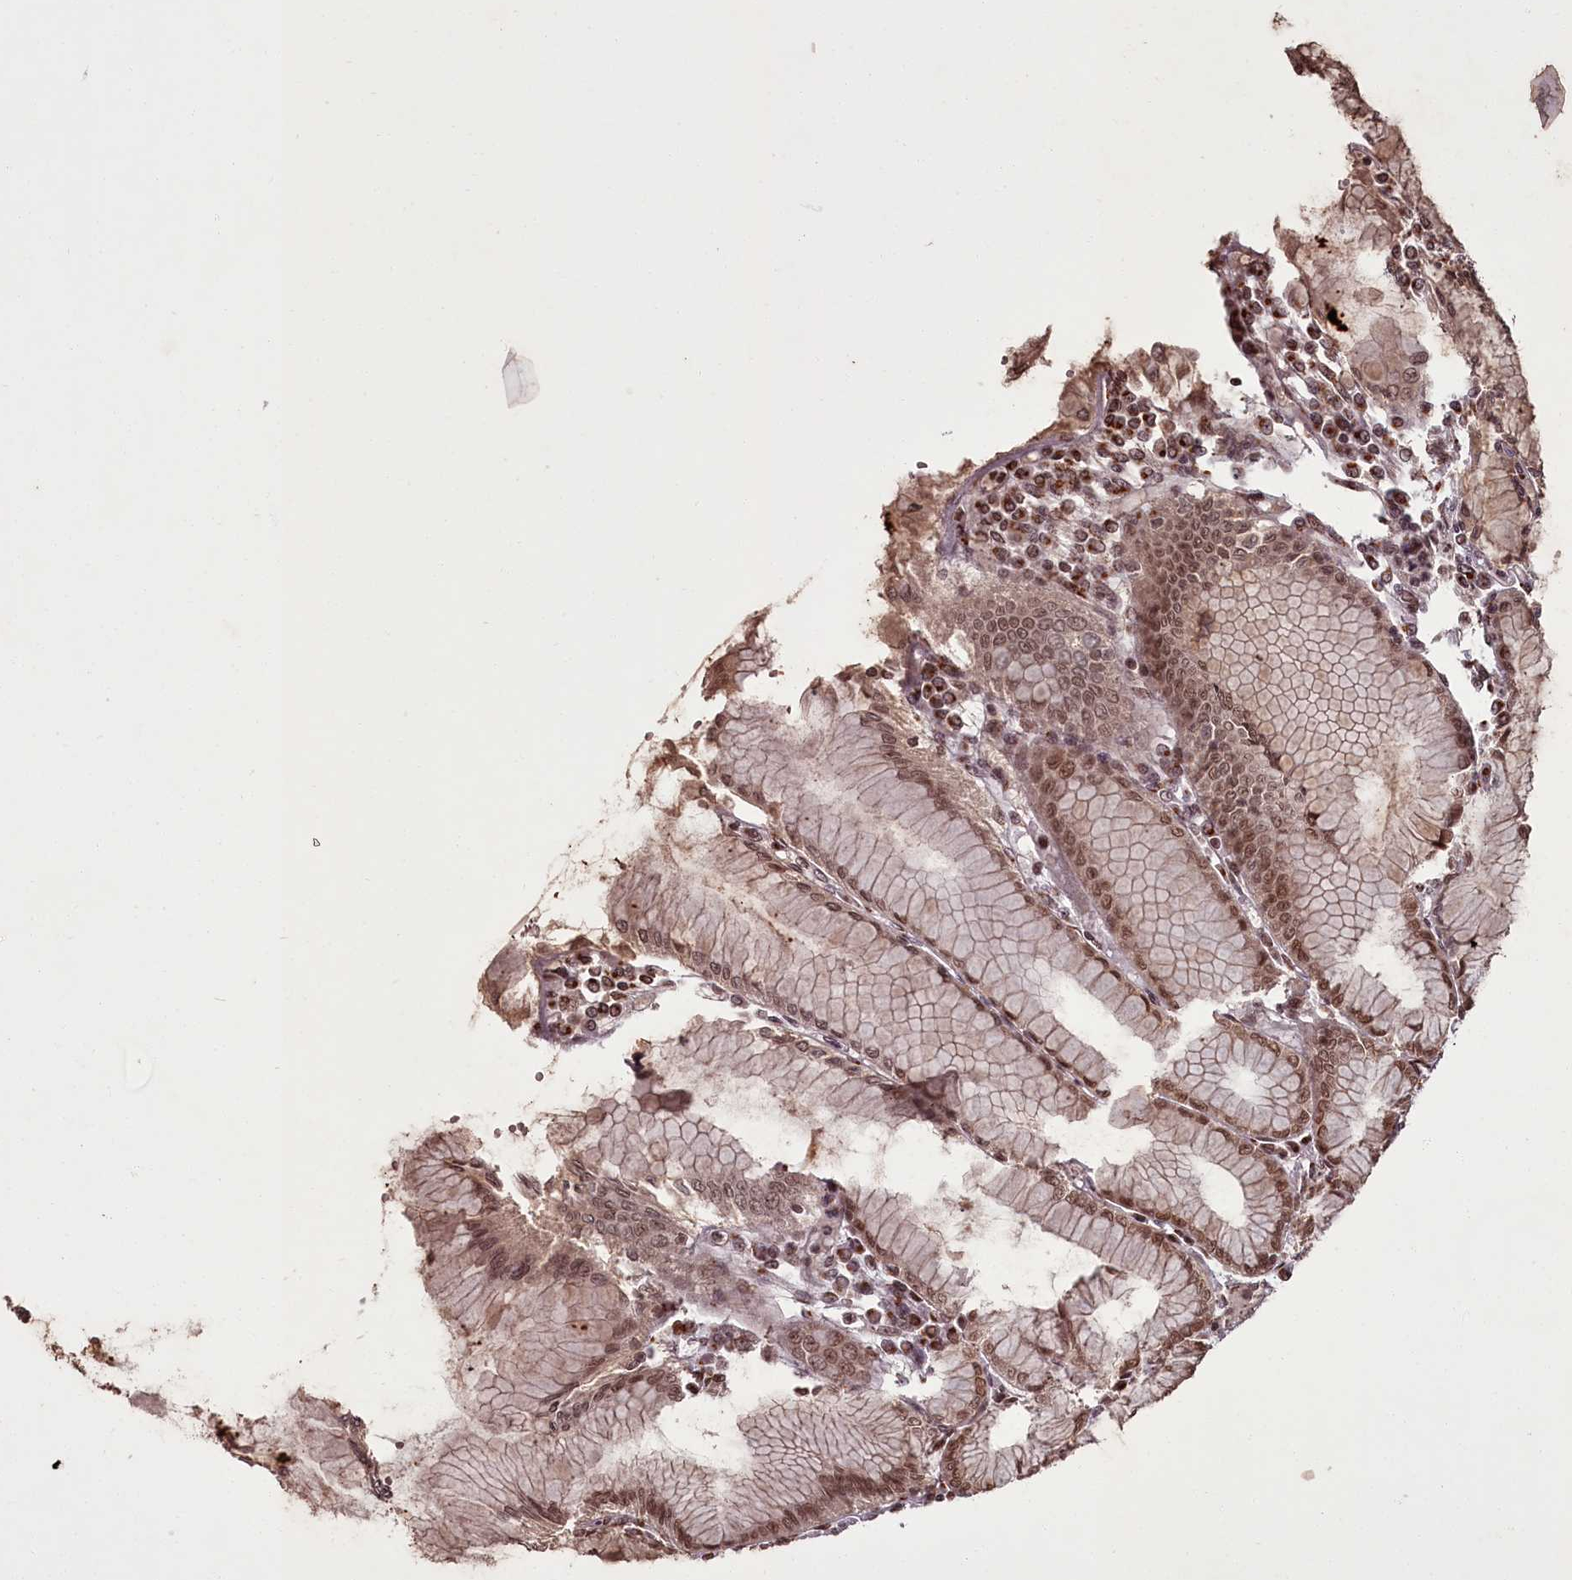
{"staining": {"intensity": "moderate", "quantity": ">75%", "location": "cytoplasmic/membranous,nuclear"}, "tissue": "stomach", "cell_type": "Glandular cells", "image_type": "normal", "snomed": [{"axis": "morphology", "description": "Normal tissue, NOS"}, {"axis": "topography", "description": "Stomach"}], "caption": "IHC staining of normal stomach, which exhibits medium levels of moderate cytoplasmic/membranous,nuclear positivity in approximately >75% of glandular cells indicating moderate cytoplasmic/membranous,nuclear protein expression. The staining was performed using DAB (3,3'-diaminobenzidine) (brown) for protein detection and nuclei were counterstained in hematoxylin (blue).", "gene": "CEP83", "patient": {"sex": "female", "age": 57}}